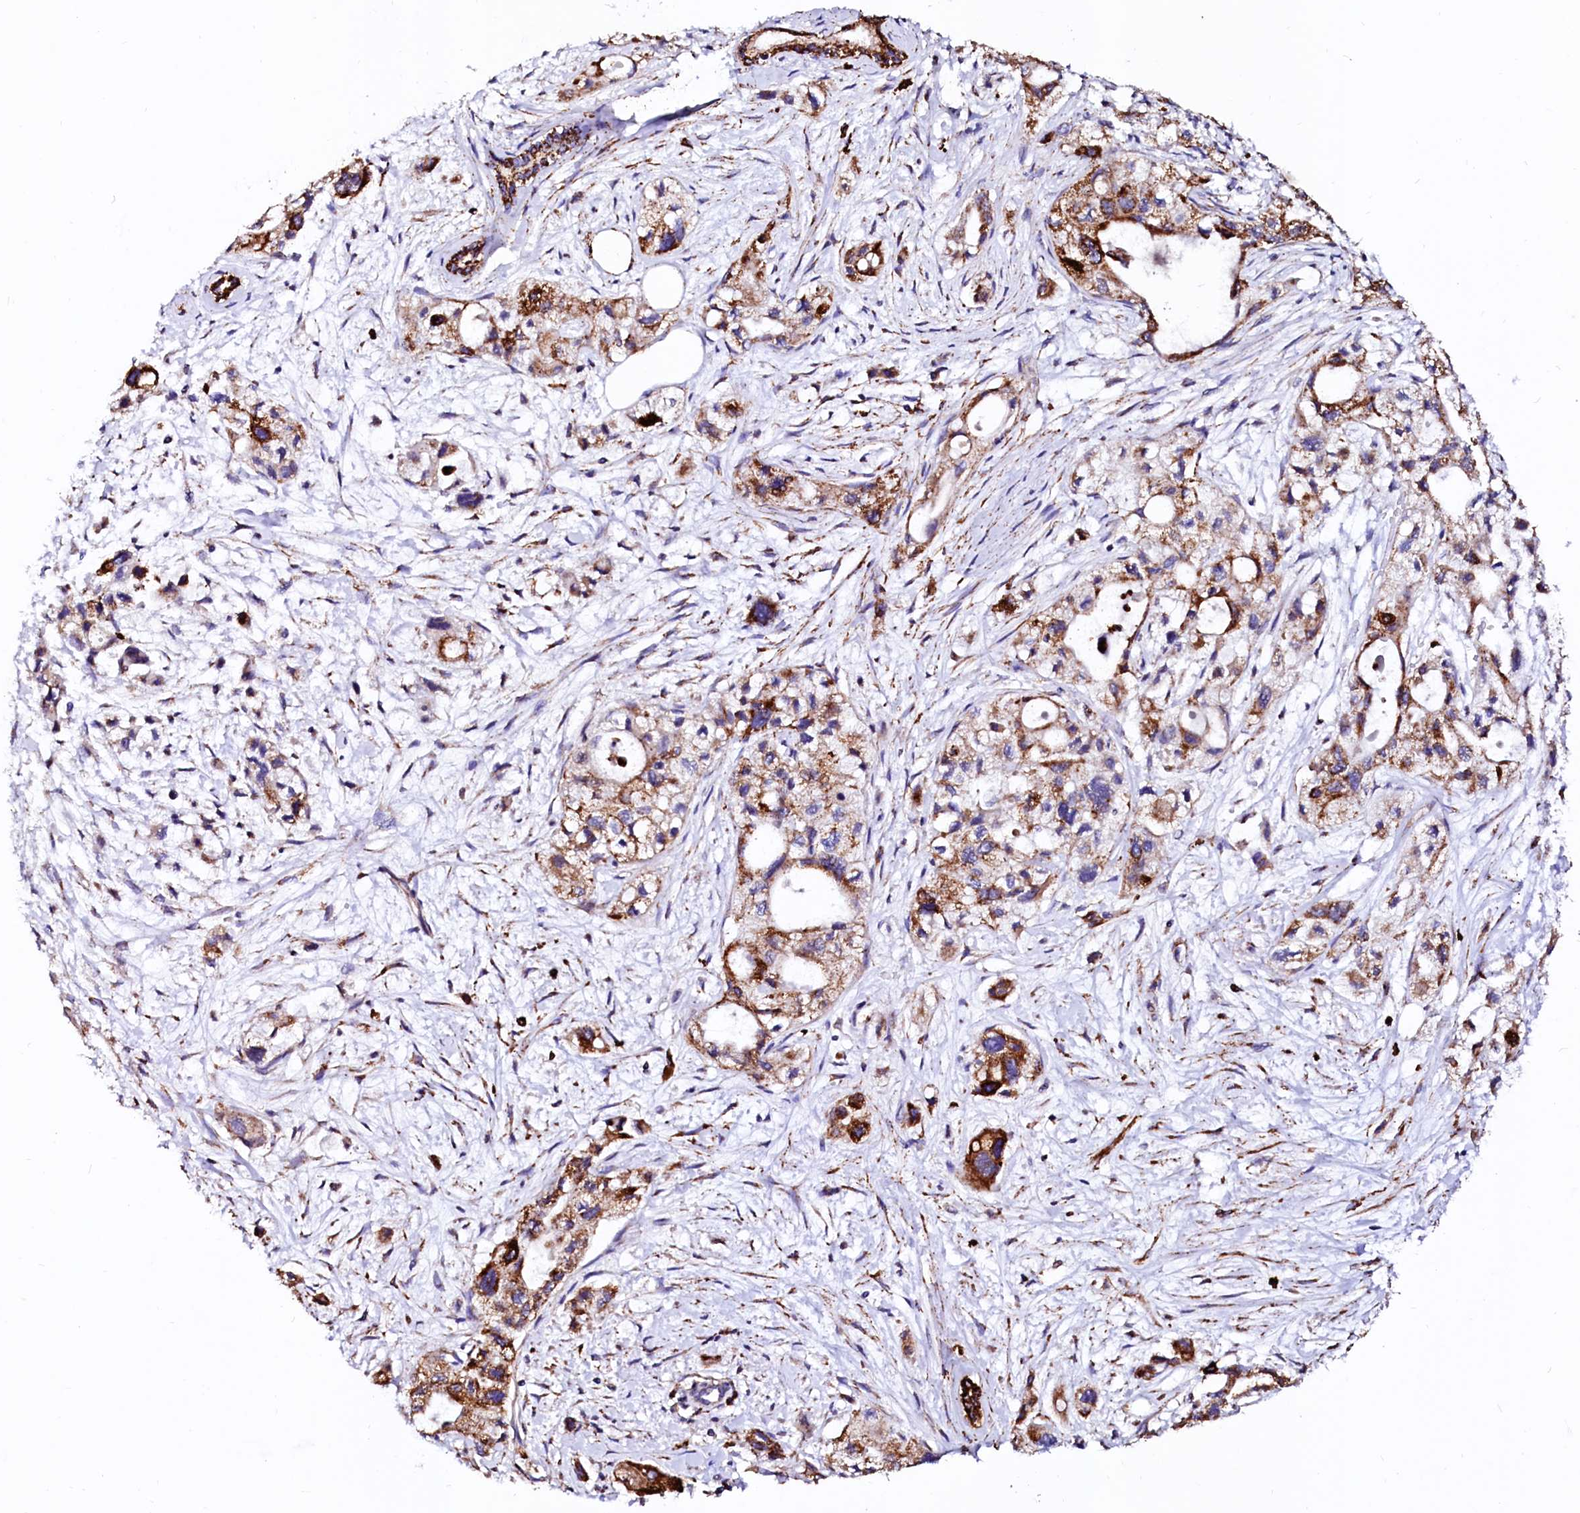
{"staining": {"intensity": "strong", "quantity": ">75%", "location": "cytoplasmic/membranous"}, "tissue": "pancreatic cancer", "cell_type": "Tumor cells", "image_type": "cancer", "snomed": [{"axis": "morphology", "description": "Adenocarcinoma, NOS"}, {"axis": "topography", "description": "Pancreas"}], "caption": "Immunohistochemical staining of pancreatic adenocarcinoma reveals strong cytoplasmic/membranous protein positivity in about >75% of tumor cells. (DAB (3,3'-diaminobenzidine) = brown stain, brightfield microscopy at high magnification).", "gene": "MAOB", "patient": {"sex": "male", "age": 75}}